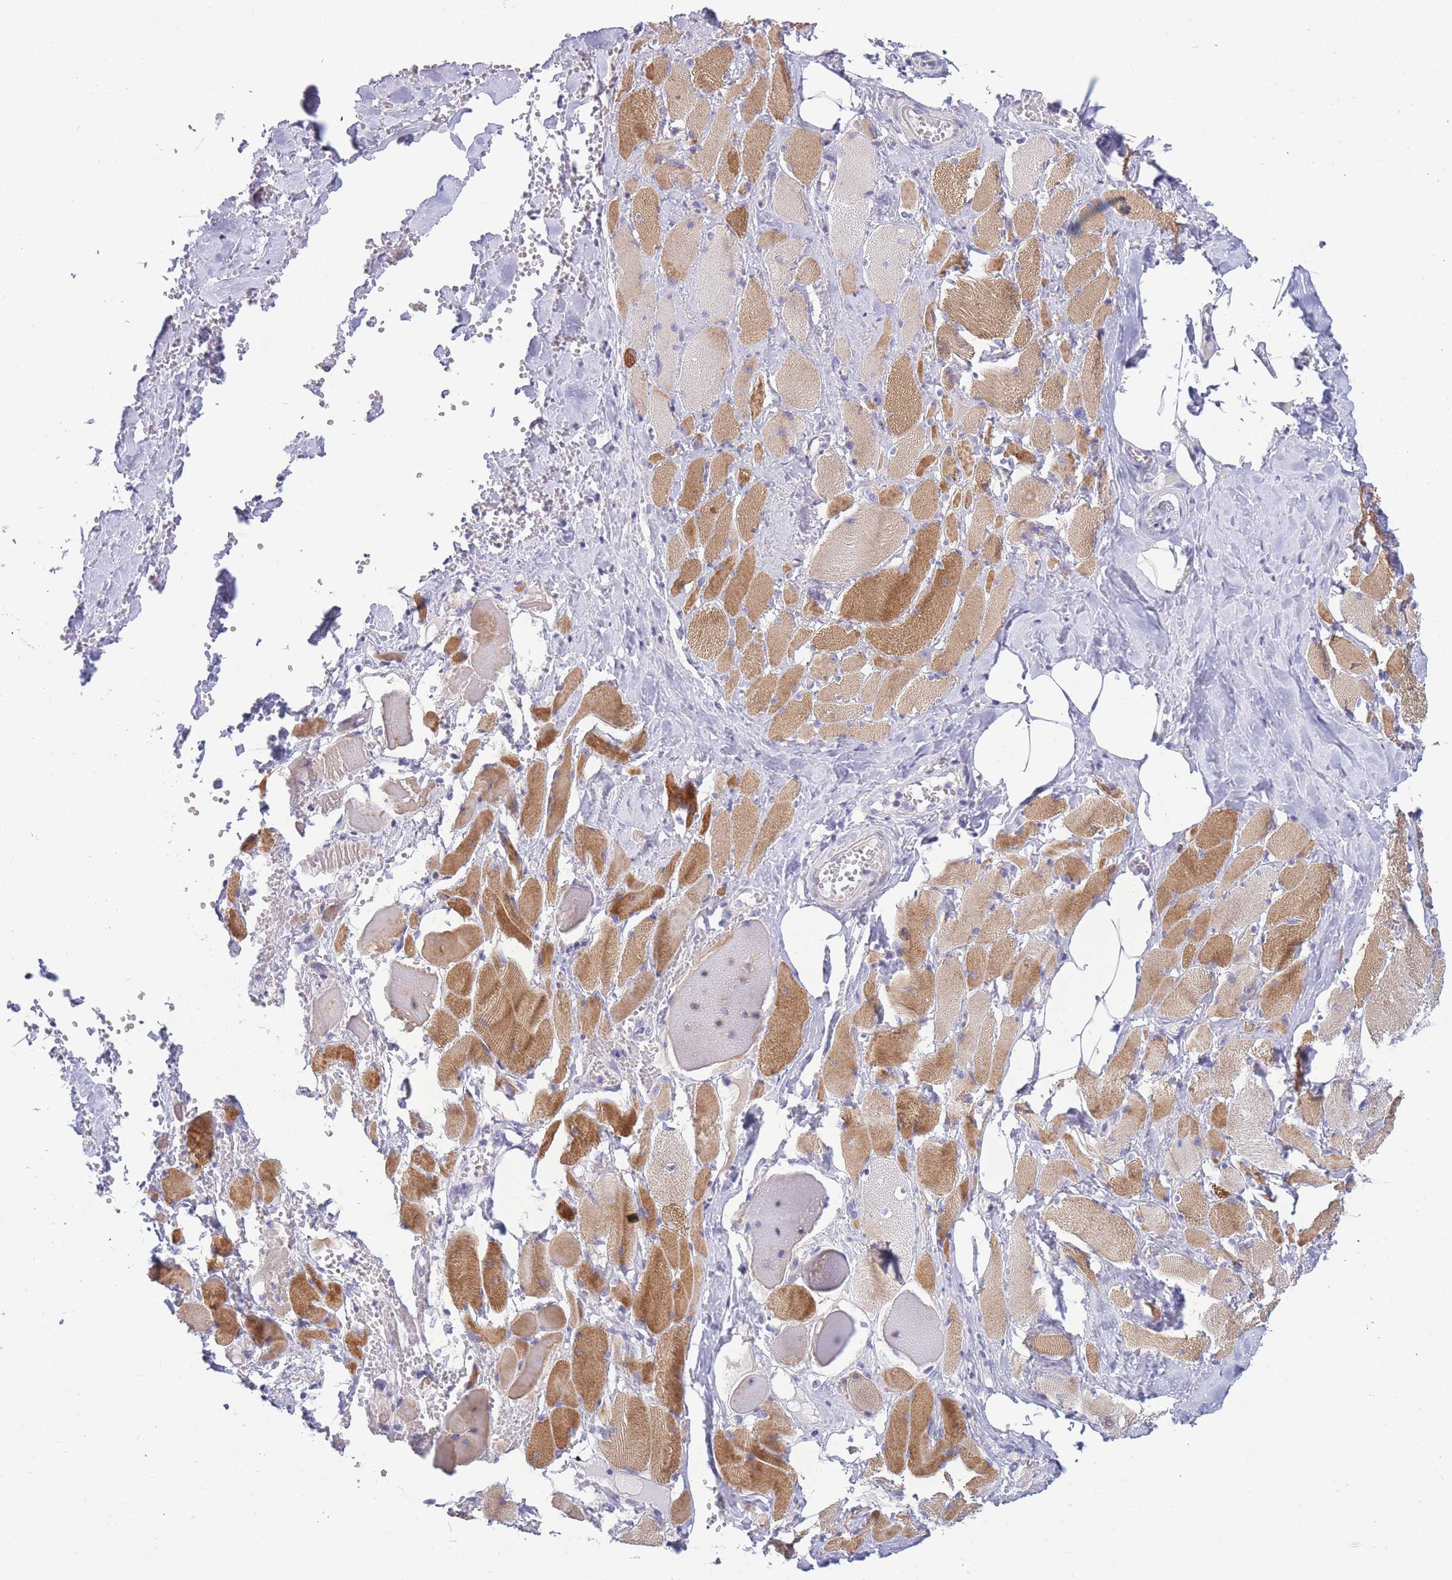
{"staining": {"intensity": "moderate", "quantity": "25%-75%", "location": "cytoplasmic/membranous"}, "tissue": "skeletal muscle", "cell_type": "Myocytes", "image_type": "normal", "snomed": [{"axis": "morphology", "description": "Normal tissue, NOS"}, {"axis": "morphology", "description": "Basal cell carcinoma"}, {"axis": "topography", "description": "Skeletal muscle"}], "caption": "IHC staining of benign skeletal muscle, which exhibits medium levels of moderate cytoplasmic/membranous positivity in about 25%-75% of myocytes indicating moderate cytoplasmic/membranous protein staining. The staining was performed using DAB (brown) for protein detection and nuclei were counterstained in hematoxylin (blue).", "gene": "PRR23A", "patient": {"sex": "female", "age": 64}}